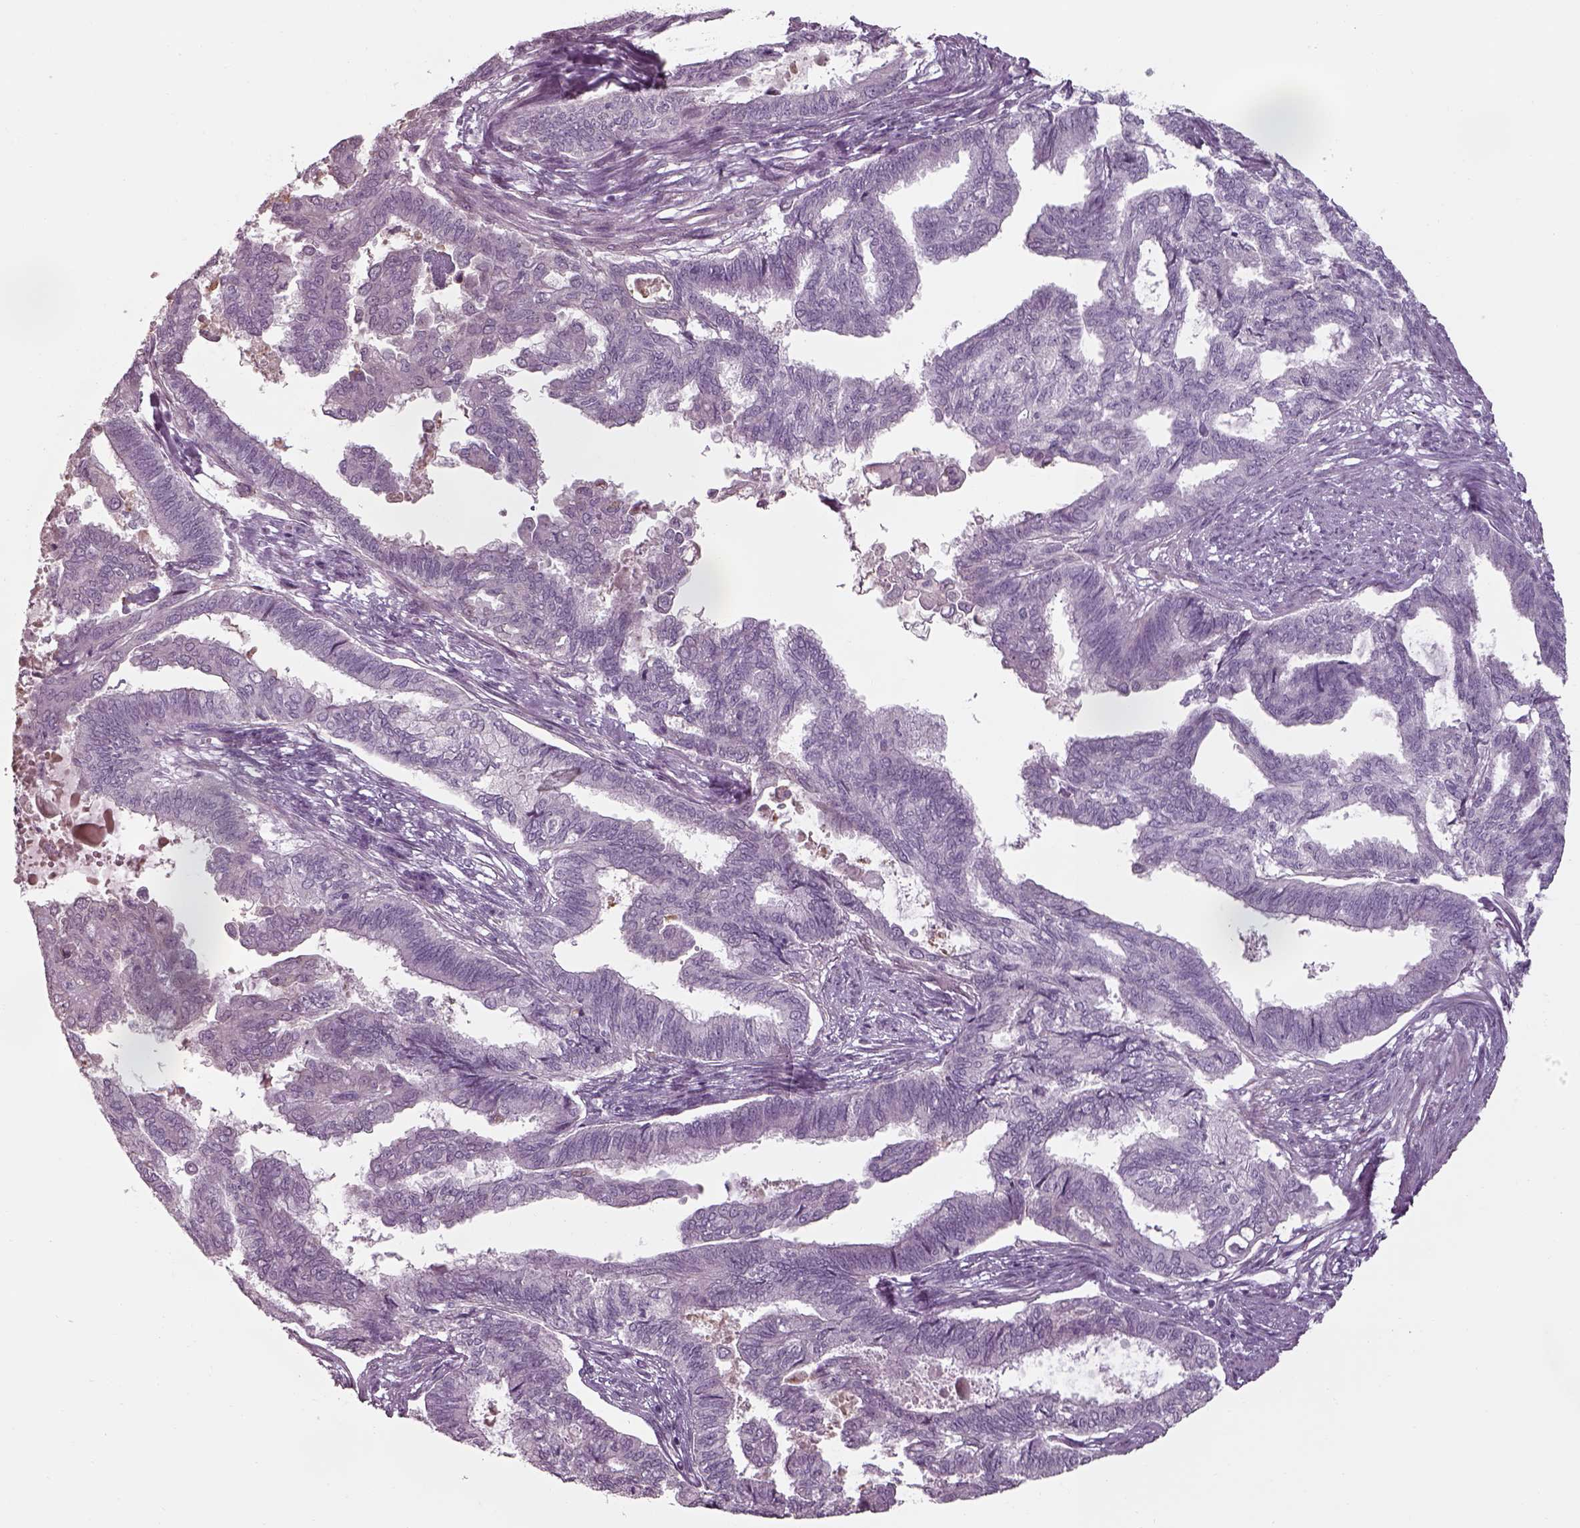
{"staining": {"intensity": "negative", "quantity": "none", "location": "none"}, "tissue": "endometrial cancer", "cell_type": "Tumor cells", "image_type": "cancer", "snomed": [{"axis": "morphology", "description": "Adenocarcinoma, NOS"}, {"axis": "topography", "description": "Endometrium"}], "caption": "Micrograph shows no protein staining in tumor cells of adenocarcinoma (endometrial) tissue.", "gene": "SEPTIN14", "patient": {"sex": "female", "age": 86}}